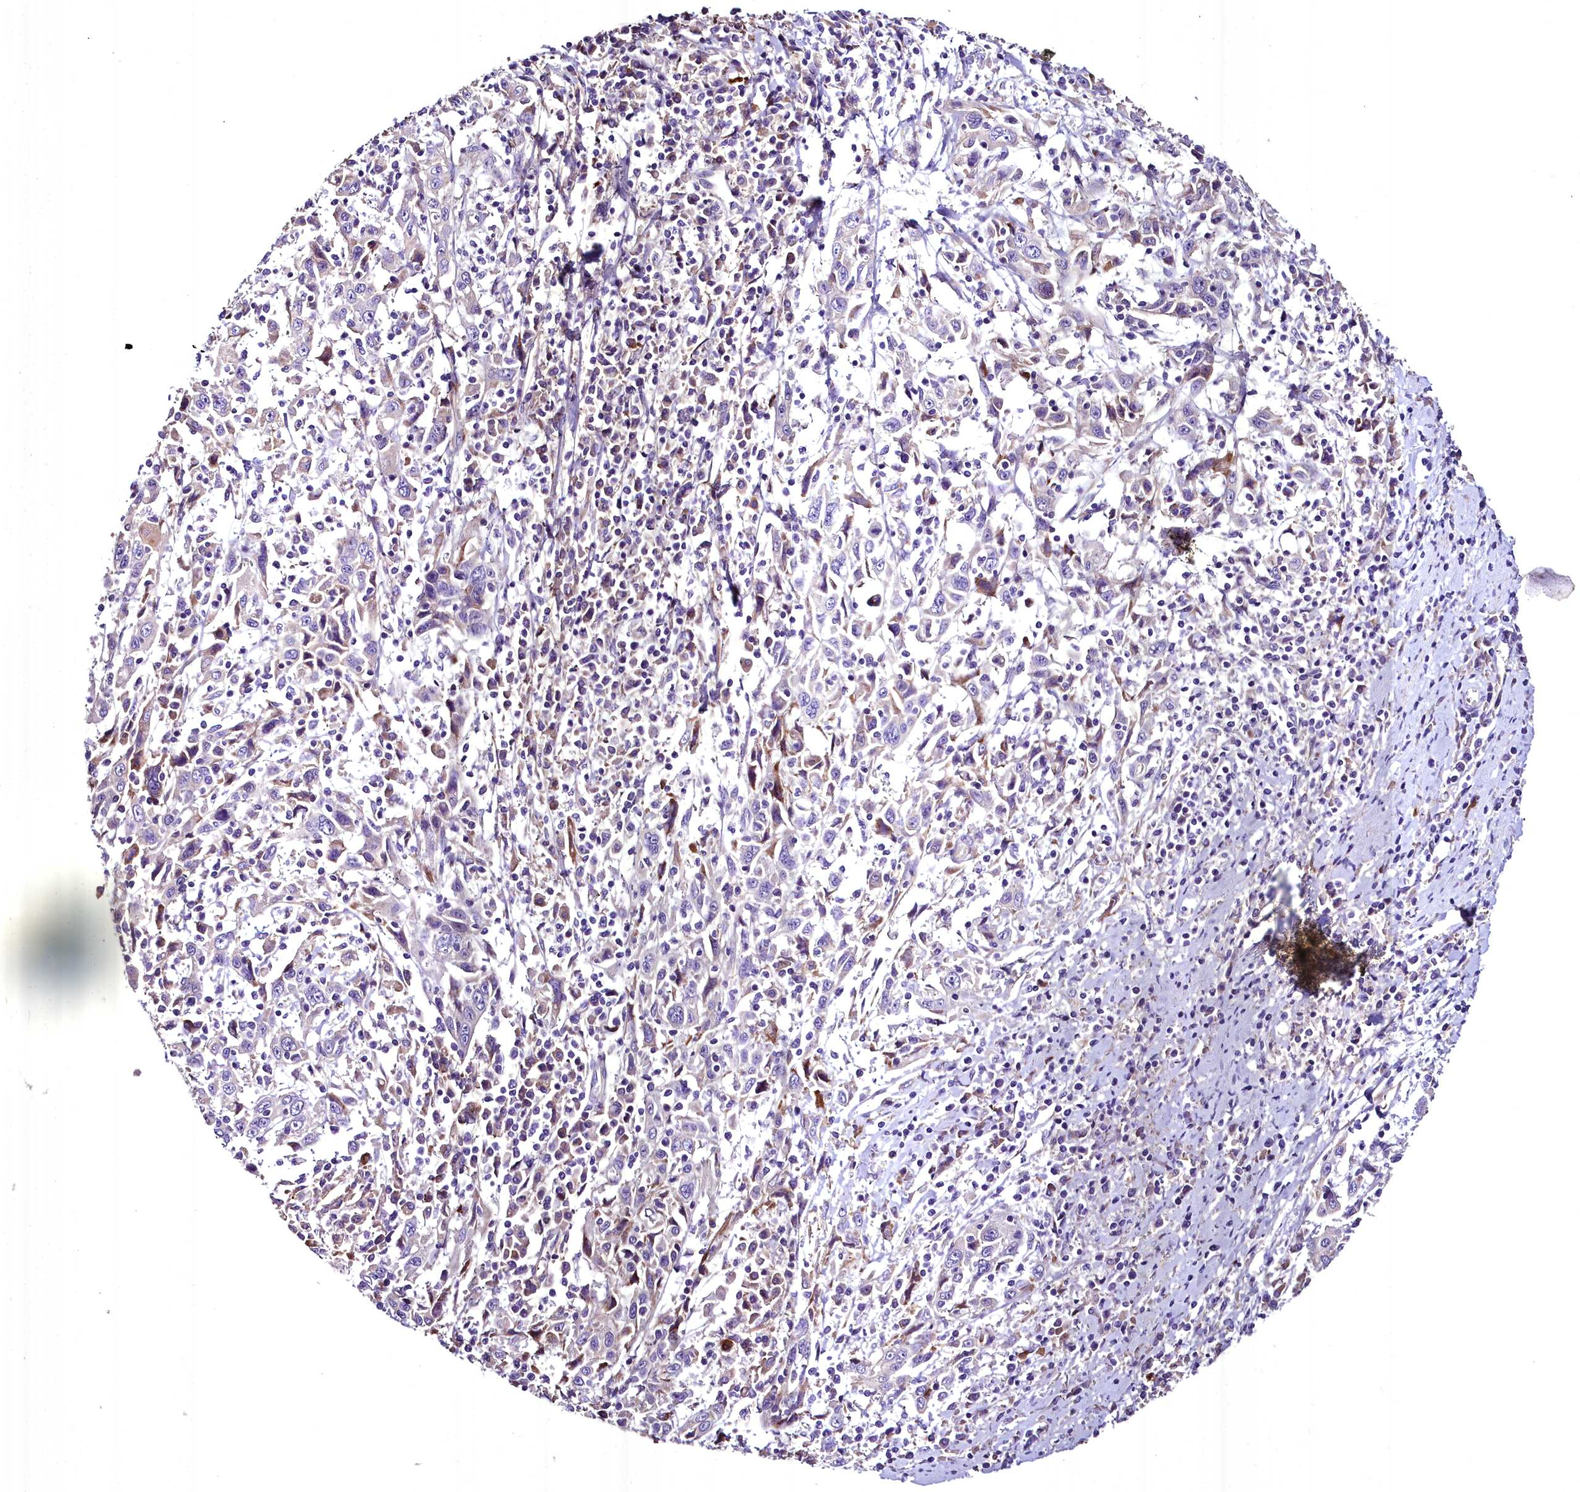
{"staining": {"intensity": "negative", "quantity": "none", "location": "none"}, "tissue": "cervical cancer", "cell_type": "Tumor cells", "image_type": "cancer", "snomed": [{"axis": "morphology", "description": "Squamous cell carcinoma, NOS"}, {"axis": "topography", "description": "Cervix"}], "caption": "Immunohistochemistry (IHC) histopathology image of human squamous cell carcinoma (cervical) stained for a protein (brown), which exhibits no staining in tumor cells. (Stains: DAB (3,3'-diaminobenzidine) IHC with hematoxylin counter stain, Microscopy: brightfield microscopy at high magnification).", "gene": "MS4A18", "patient": {"sex": "female", "age": 46}}